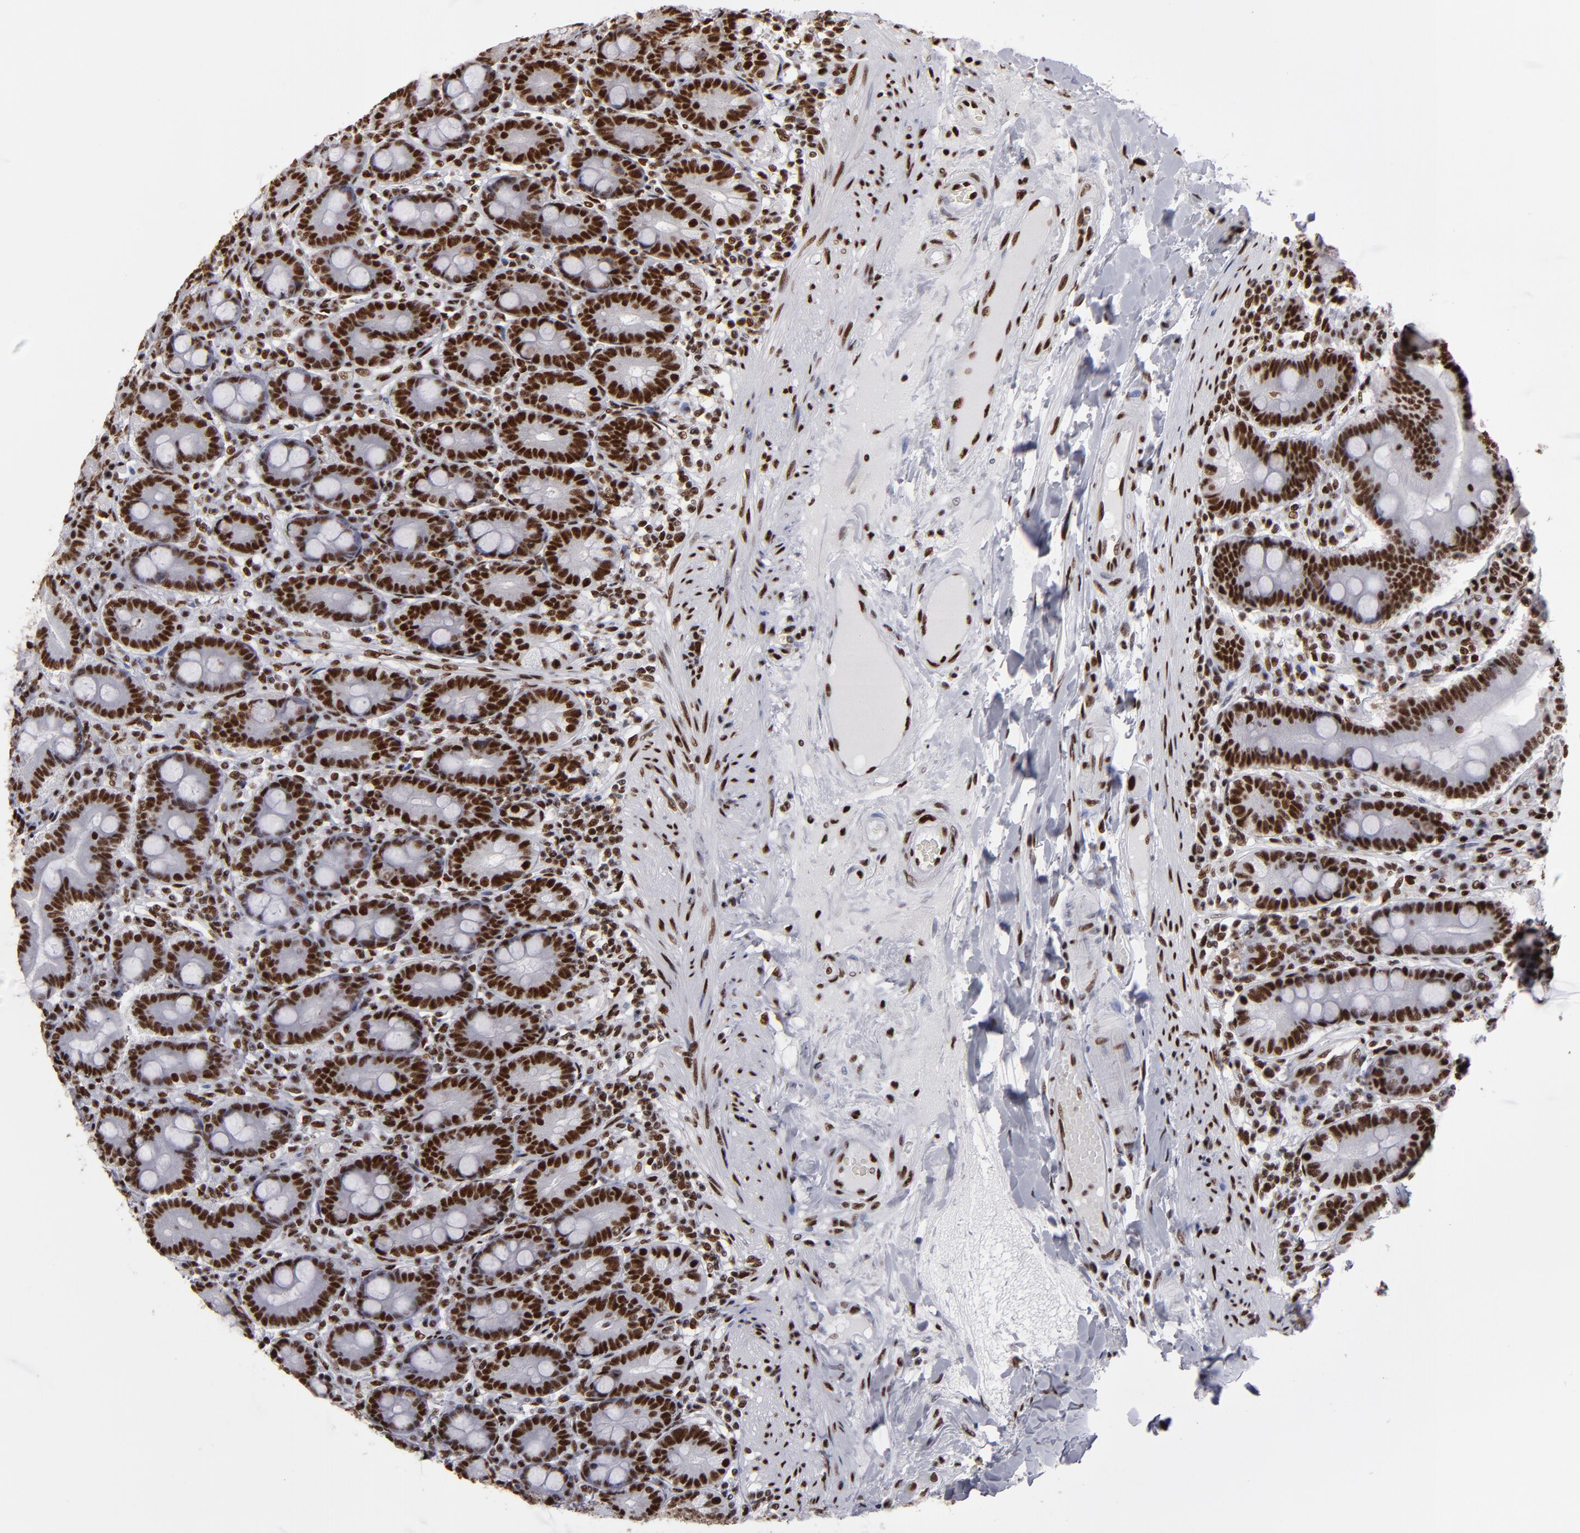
{"staining": {"intensity": "strong", "quantity": ">75%", "location": "nuclear"}, "tissue": "duodenum", "cell_type": "Glandular cells", "image_type": "normal", "snomed": [{"axis": "morphology", "description": "Normal tissue, NOS"}, {"axis": "topography", "description": "Duodenum"}], "caption": "Duodenum stained for a protein (brown) reveals strong nuclear positive staining in about >75% of glandular cells.", "gene": "MRE11", "patient": {"sex": "female", "age": 64}}